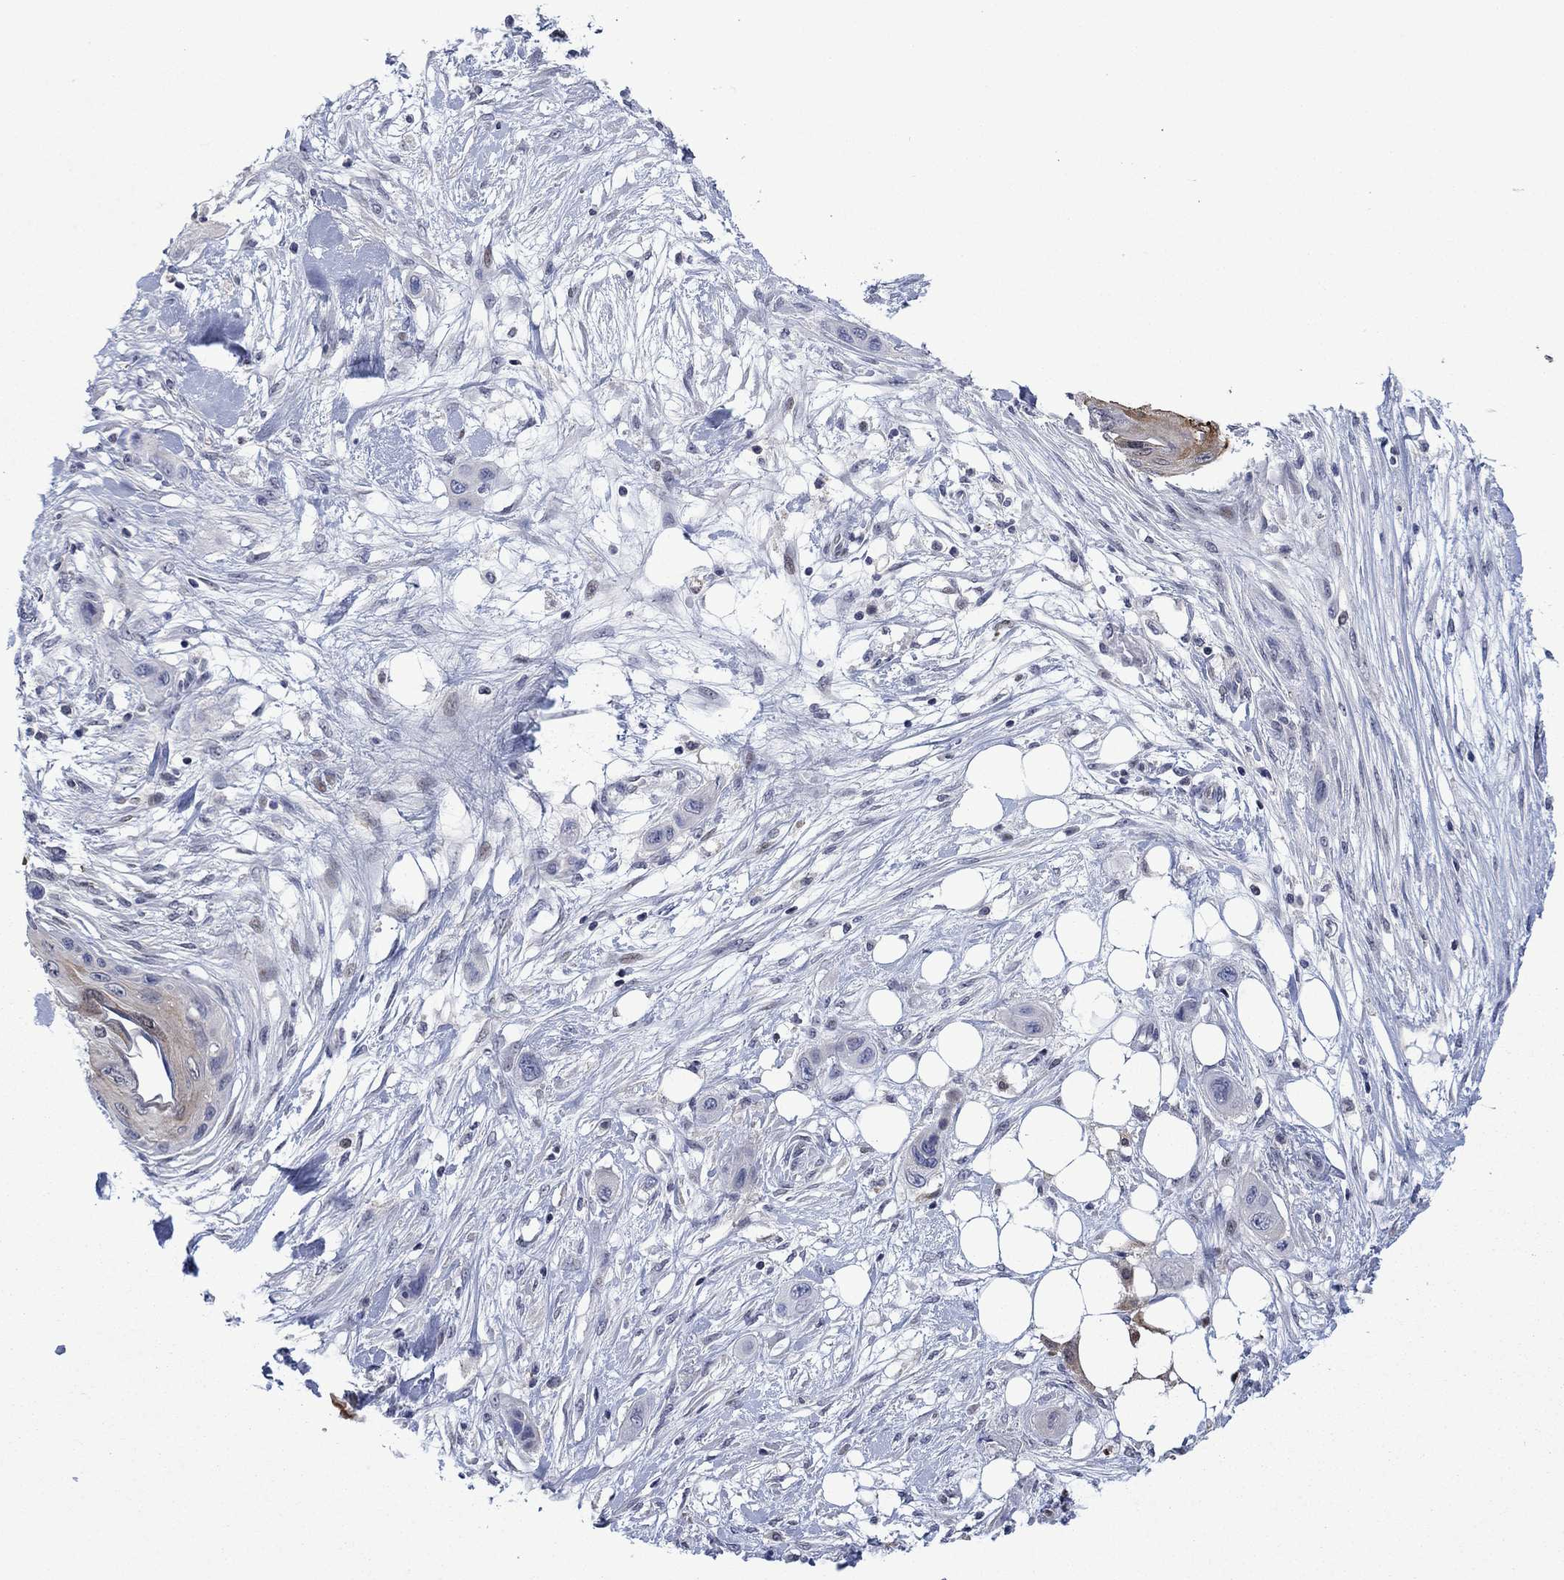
{"staining": {"intensity": "negative", "quantity": "none", "location": "none"}, "tissue": "skin cancer", "cell_type": "Tumor cells", "image_type": "cancer", "snomed": [{"axis": "morphology", "description": "Squamous cell carcinoma, NOS"}, {"axis": "topography", "description": "Skin"}], "caption": "Histopathology image shows no significant protein positivity in tumor cells of skin cancer (squamous cell carcinoma).", "gene": "AGL", "patient": {"sex": "male", "age": 79}}